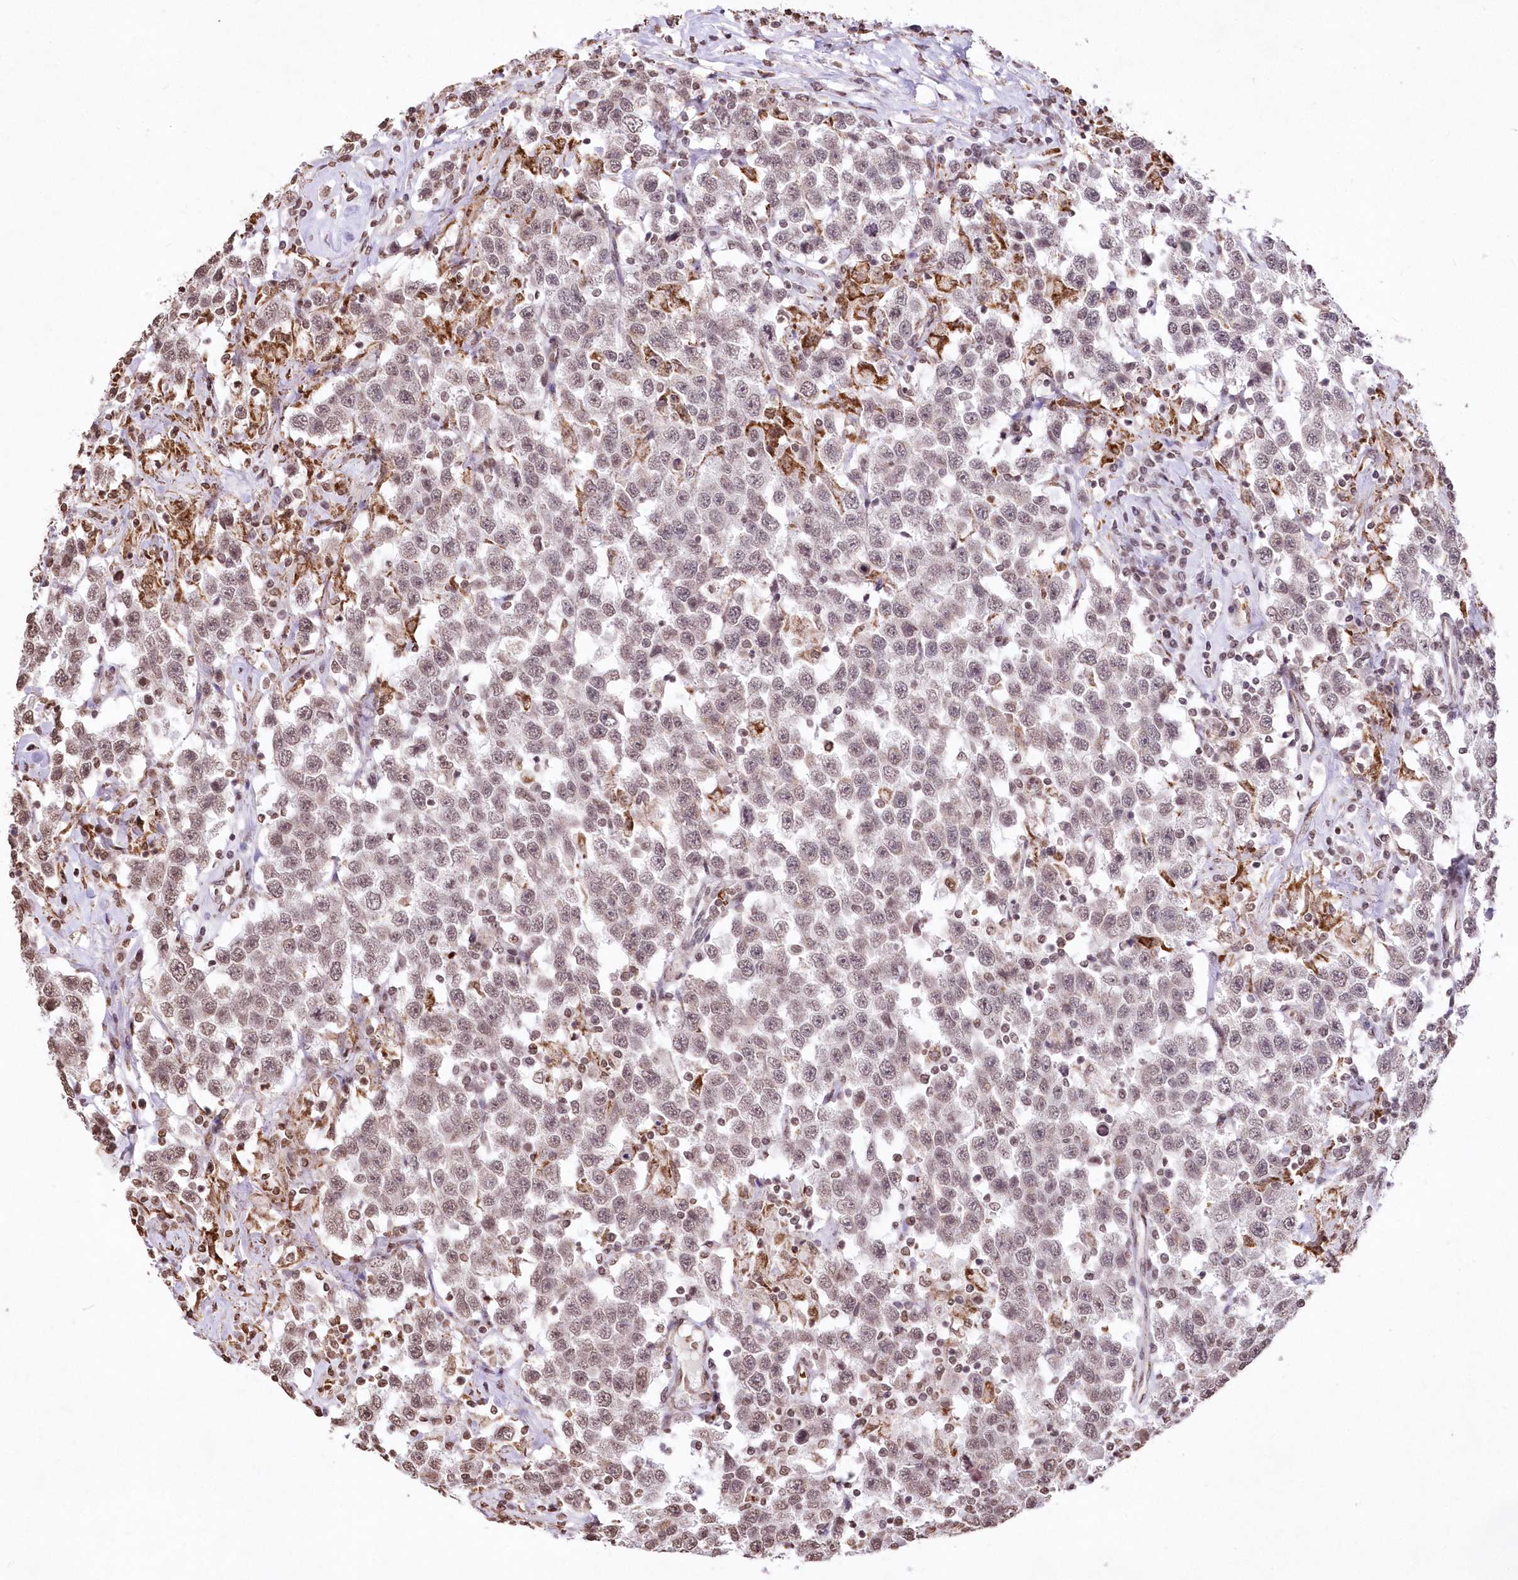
{"staining": {"intensity": "weak", "quantity": "<25%", "location": "nuclear"}, "tissue": "testis cancer", "cell_type": "Tumor cells", "image_type": "cancer", "snomed": [{"axis": "morphology", "description": "Seminoma, NOS"}, {"axis": "topography", "description": "Testis"}], "caption": "Testis seminoma stained for a protein using IHC demonstrates no positivity tumor cells.", "gene": "RBM27", "patient": {"sex": "male", "age": 41}}